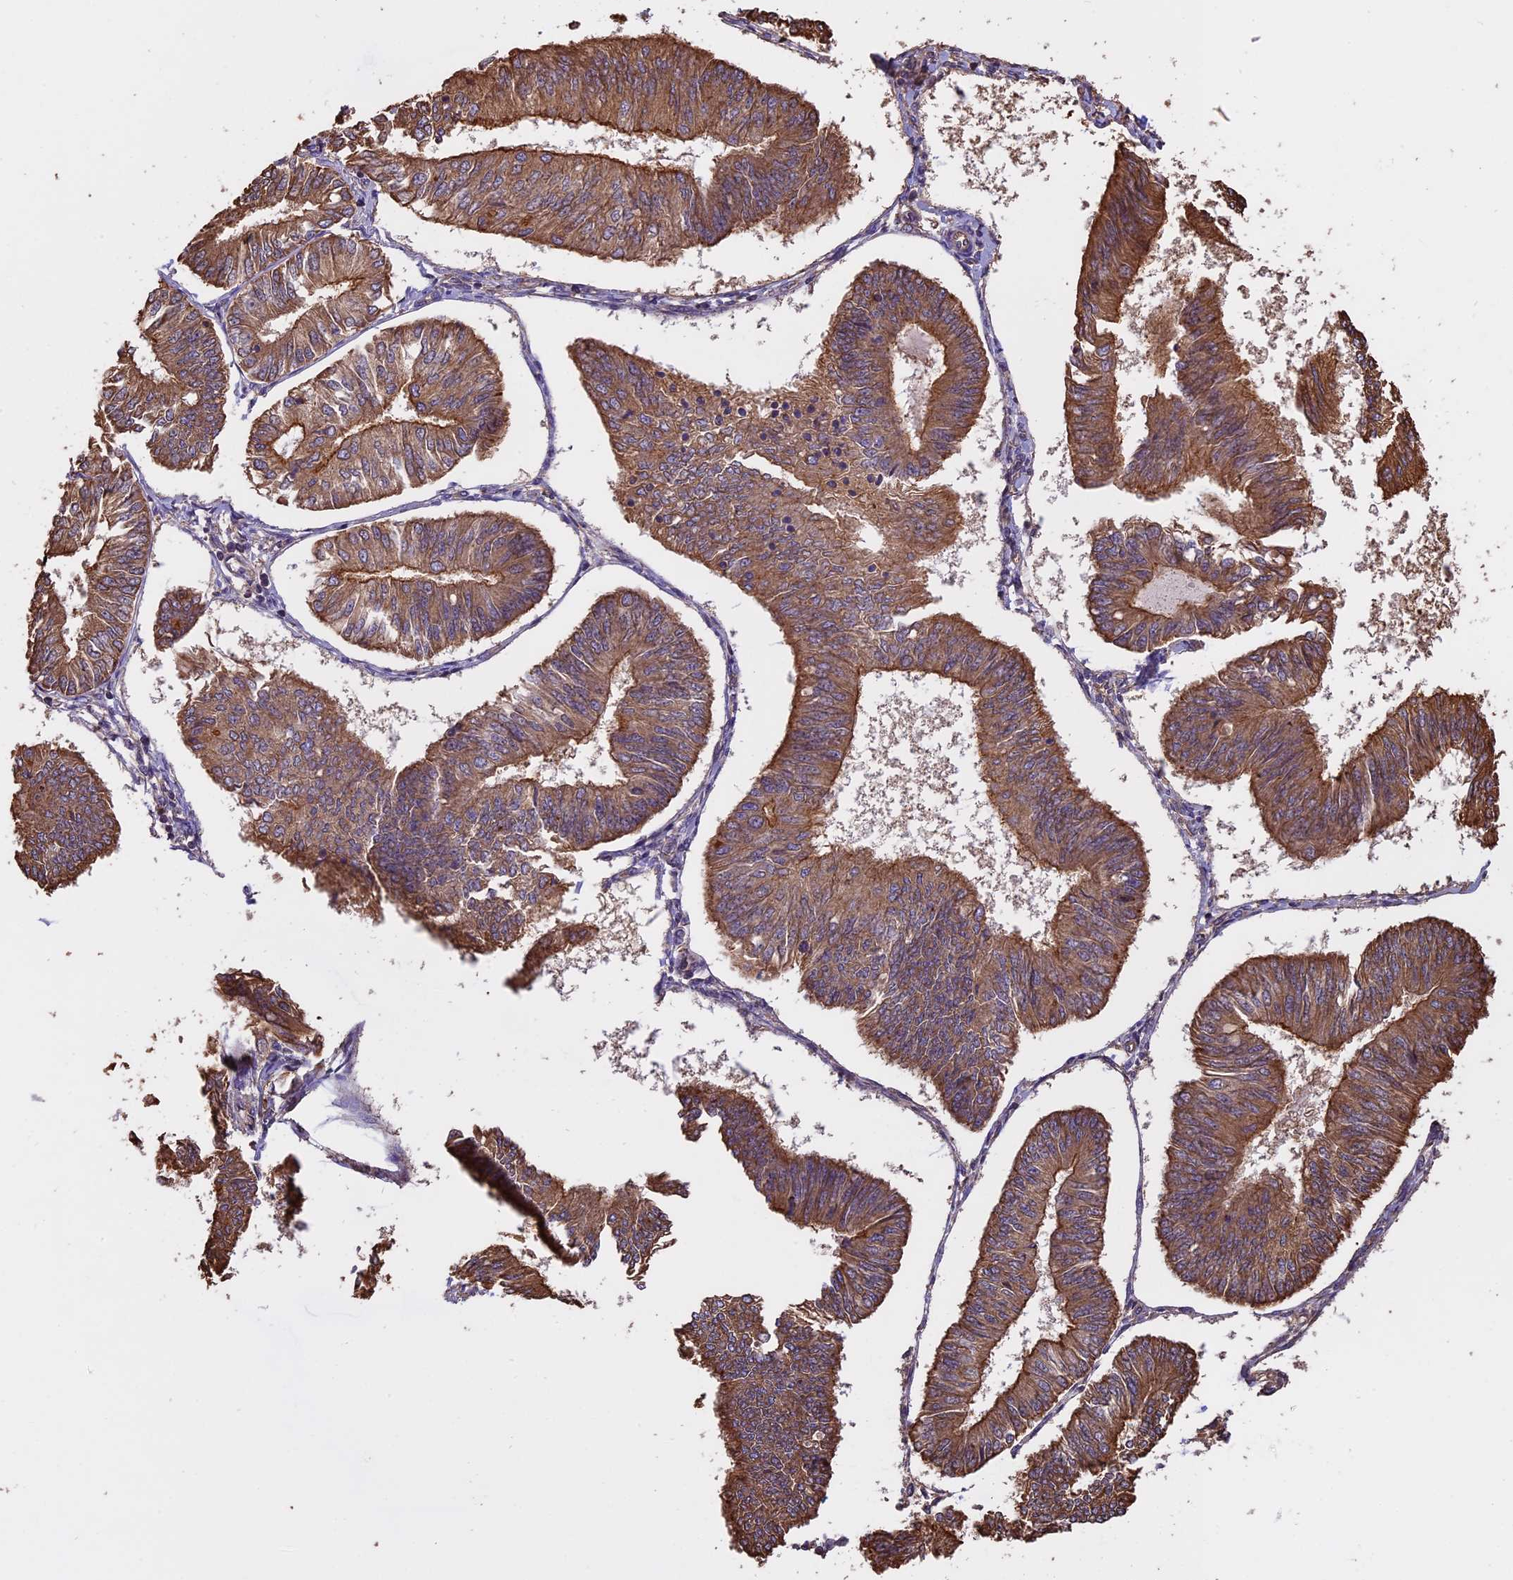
{"staining": {"intensity": "moderate", "quantity": ">75%", "location": "cytoplasmic/membranous"}, "tissue": "endometrial cancer", "cell_type": "Tumor cells", "image_type": "cancer", "snomed": [{"axis": "morphology", "description": "Adenocarcinoma, NOS"}, {"axis": "topography", "description": "Endometrium"}], "caption": "This photomicrograph exhibits immunohistochemistry (IHC) staining of human endometrial cancer (adenocarcinoma), with medium moderate cytoplasmic/membranous staining in approximately >75% of tumor cells.", "gene": "CHMP2A", "patient": {"sex": "female", "age": 58}}